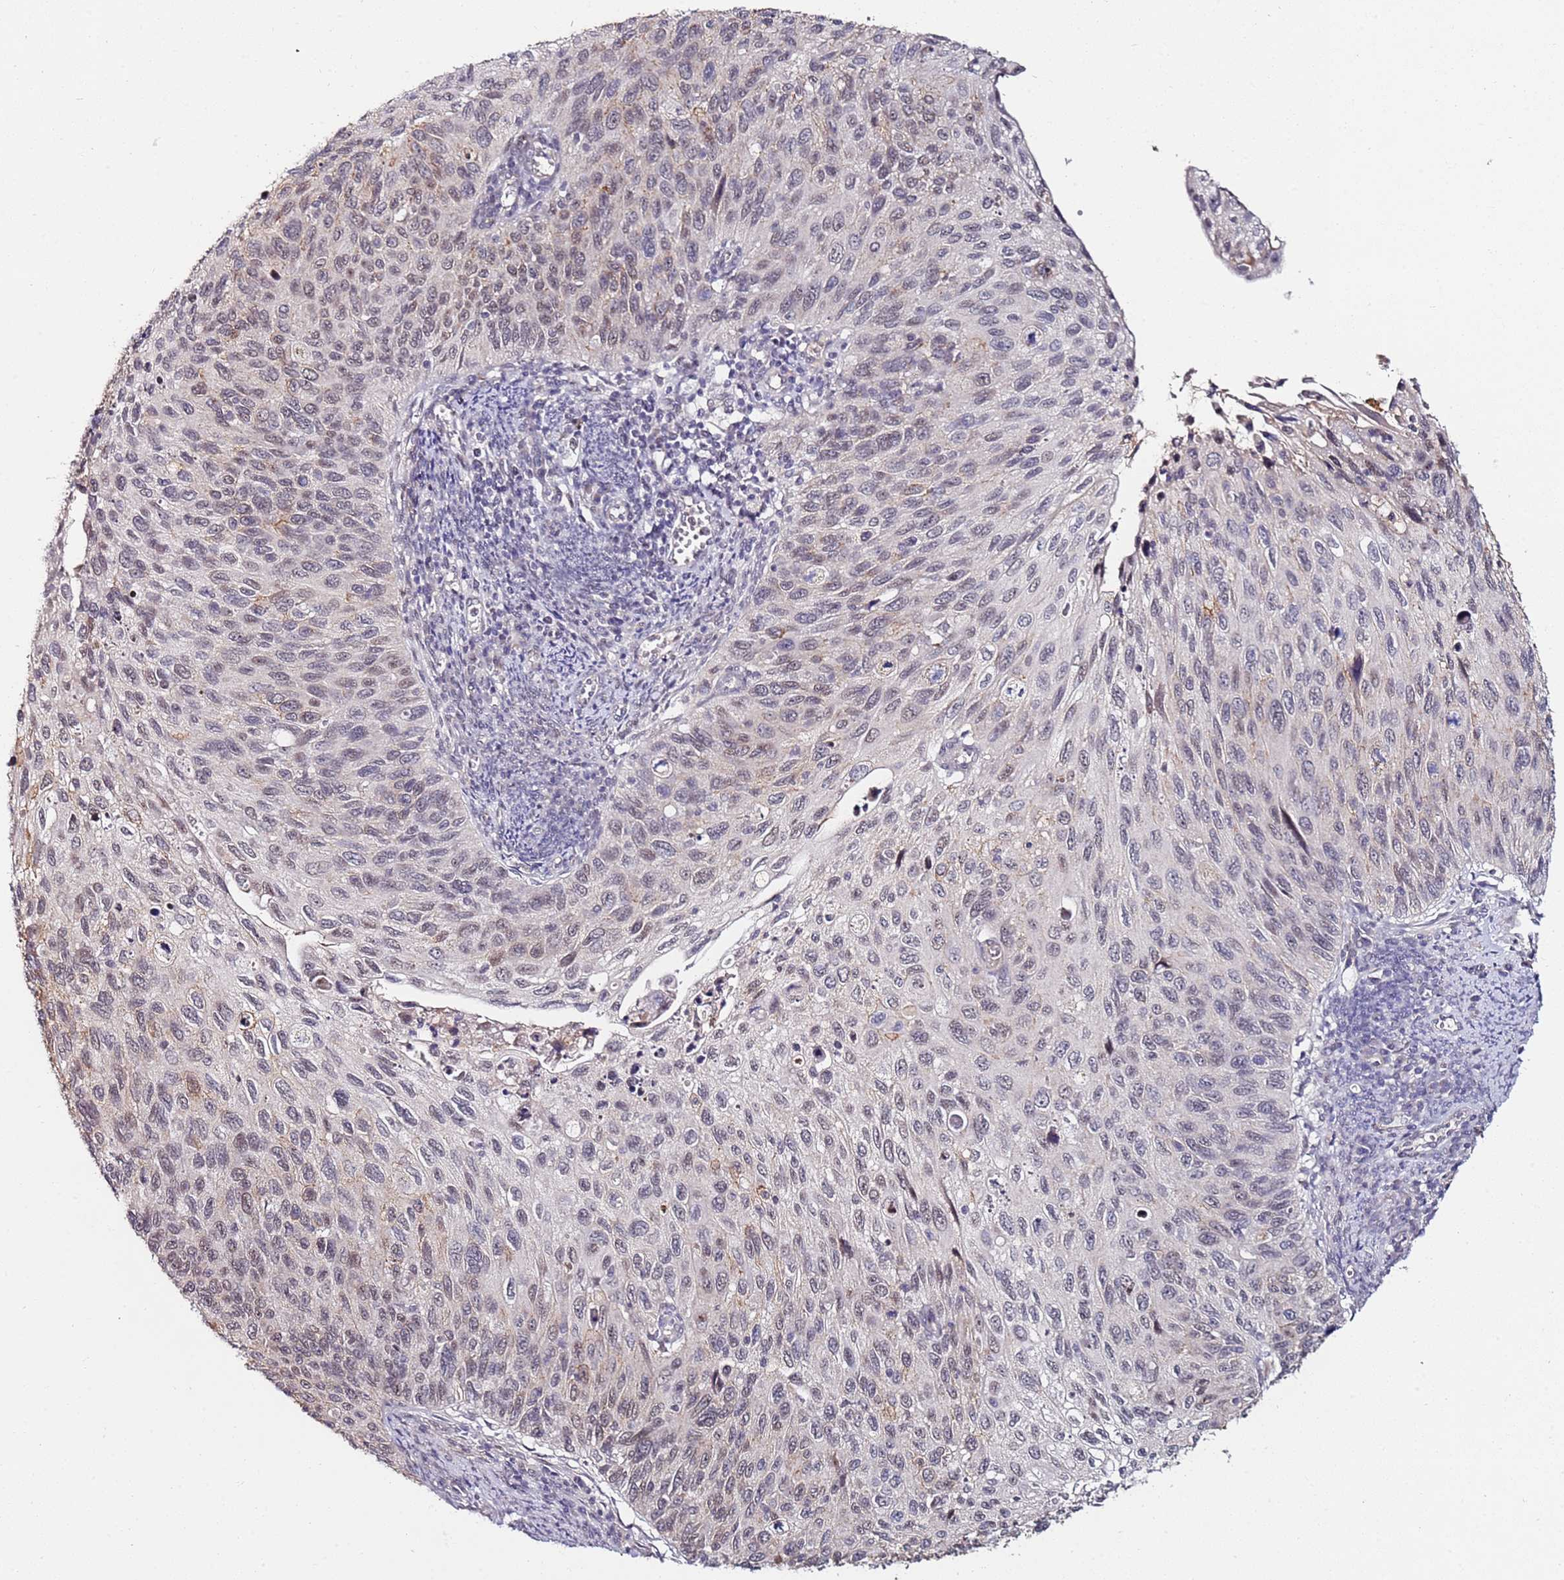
{"staining": {"intensity": "weak", "quantity": "<25%", "location": "nuclear"}, "tissue": "cervical cancer", "cell_type": "Tumor cells", "image_type": "cancer", "snomed": [{"axis": "morphology", "description": "Squamous cell carcinoma, NOS"}, {"axis": "topography", "description": "Cervix"}], "caption": "Immunohistochemistry (IHC) of human cervical squamous cell carcinoma exhibits no positivity in tumor cells.", "gene": "DUSP28", "patient": {"sex": "female", "age": 70}}